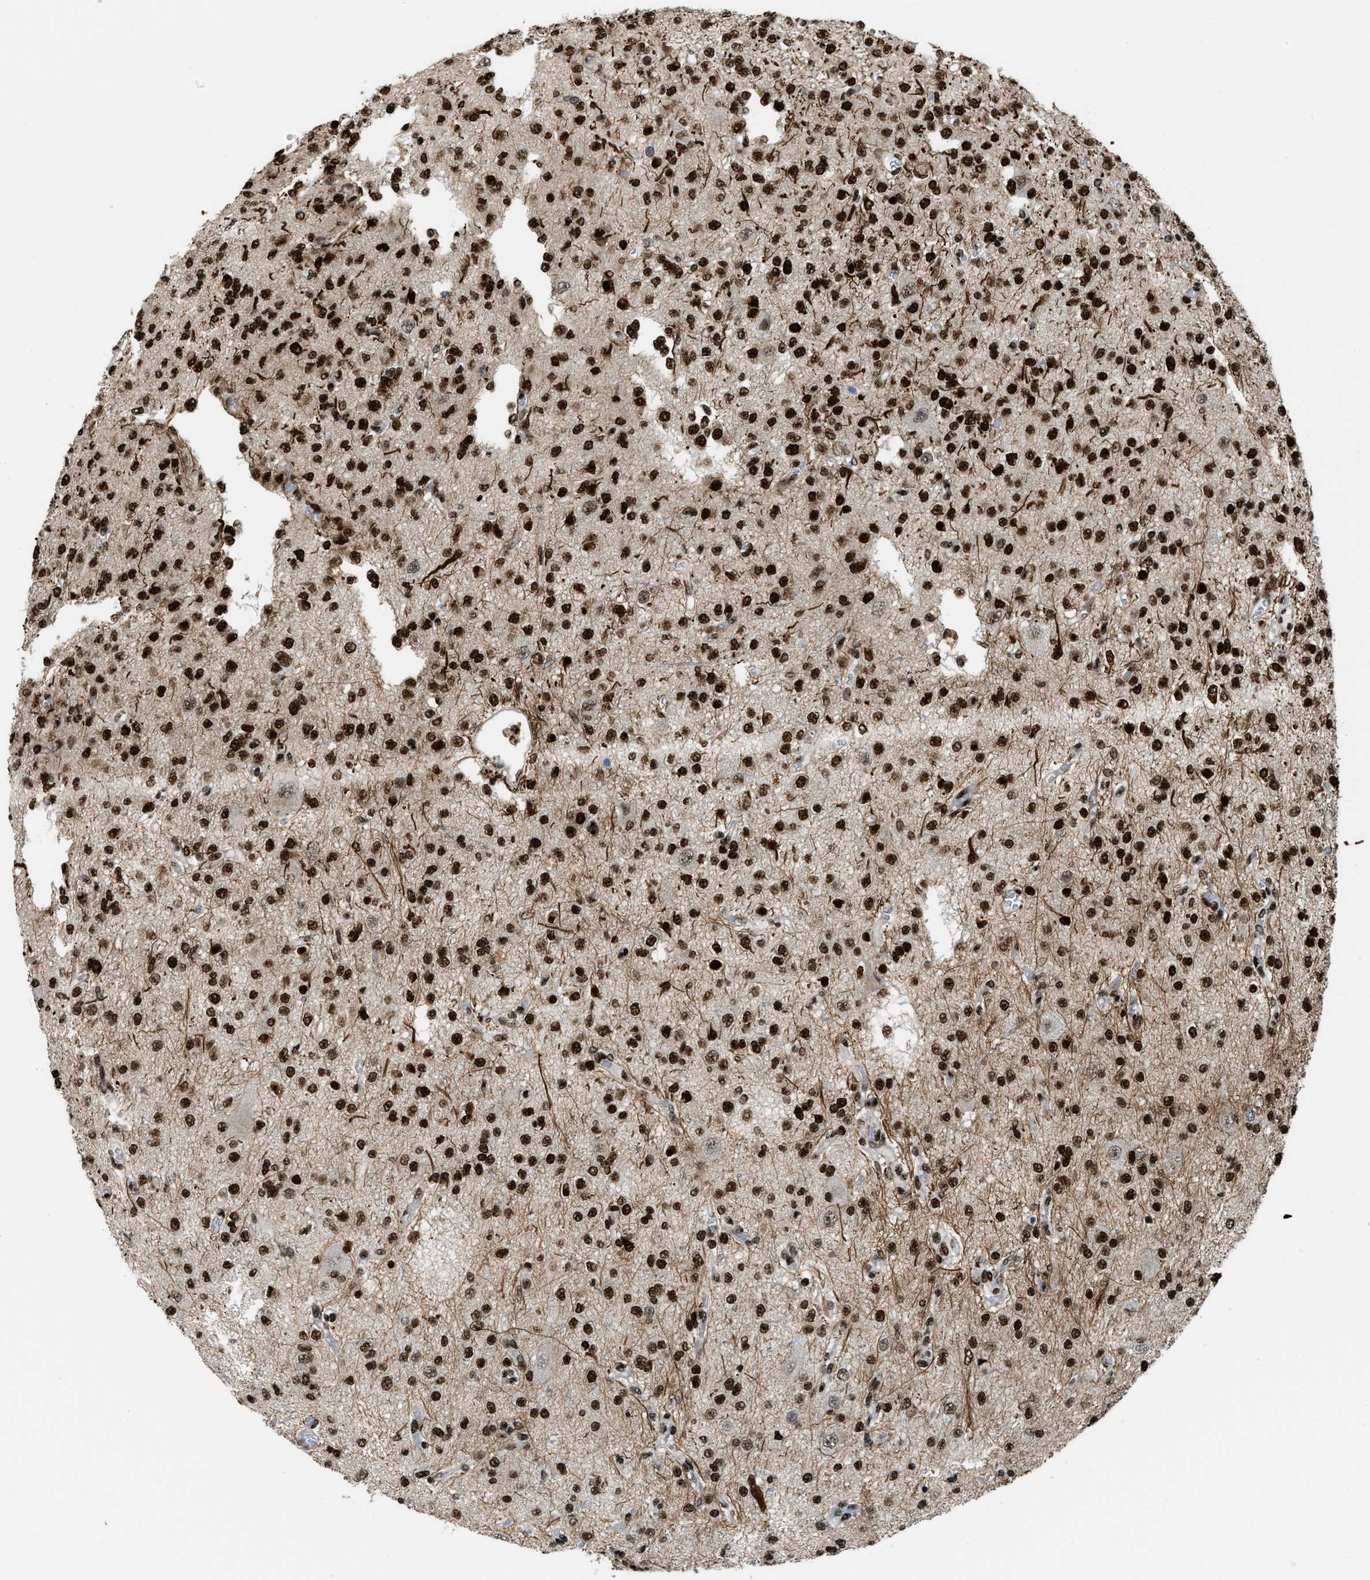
{"staining": {"intensity": "strong", "quantity": ">75%", "location": "nuclear"}, "tissue": "glioma", "cell_type": "Tumor cells", "image_type": "cancer", "snomed": [{"axis": "morphology", "description": "Glioma, malignant, Low grade"}, {"axis": "topography", "description": "Brain"}], "caption": "Glioma was stained to show a protein in brown. There is high levels of strong nuclear positivity in approximately >75% of tumor cells.", "gene": "NUMA1", "patient": {"sex": "male", "age": 38}}